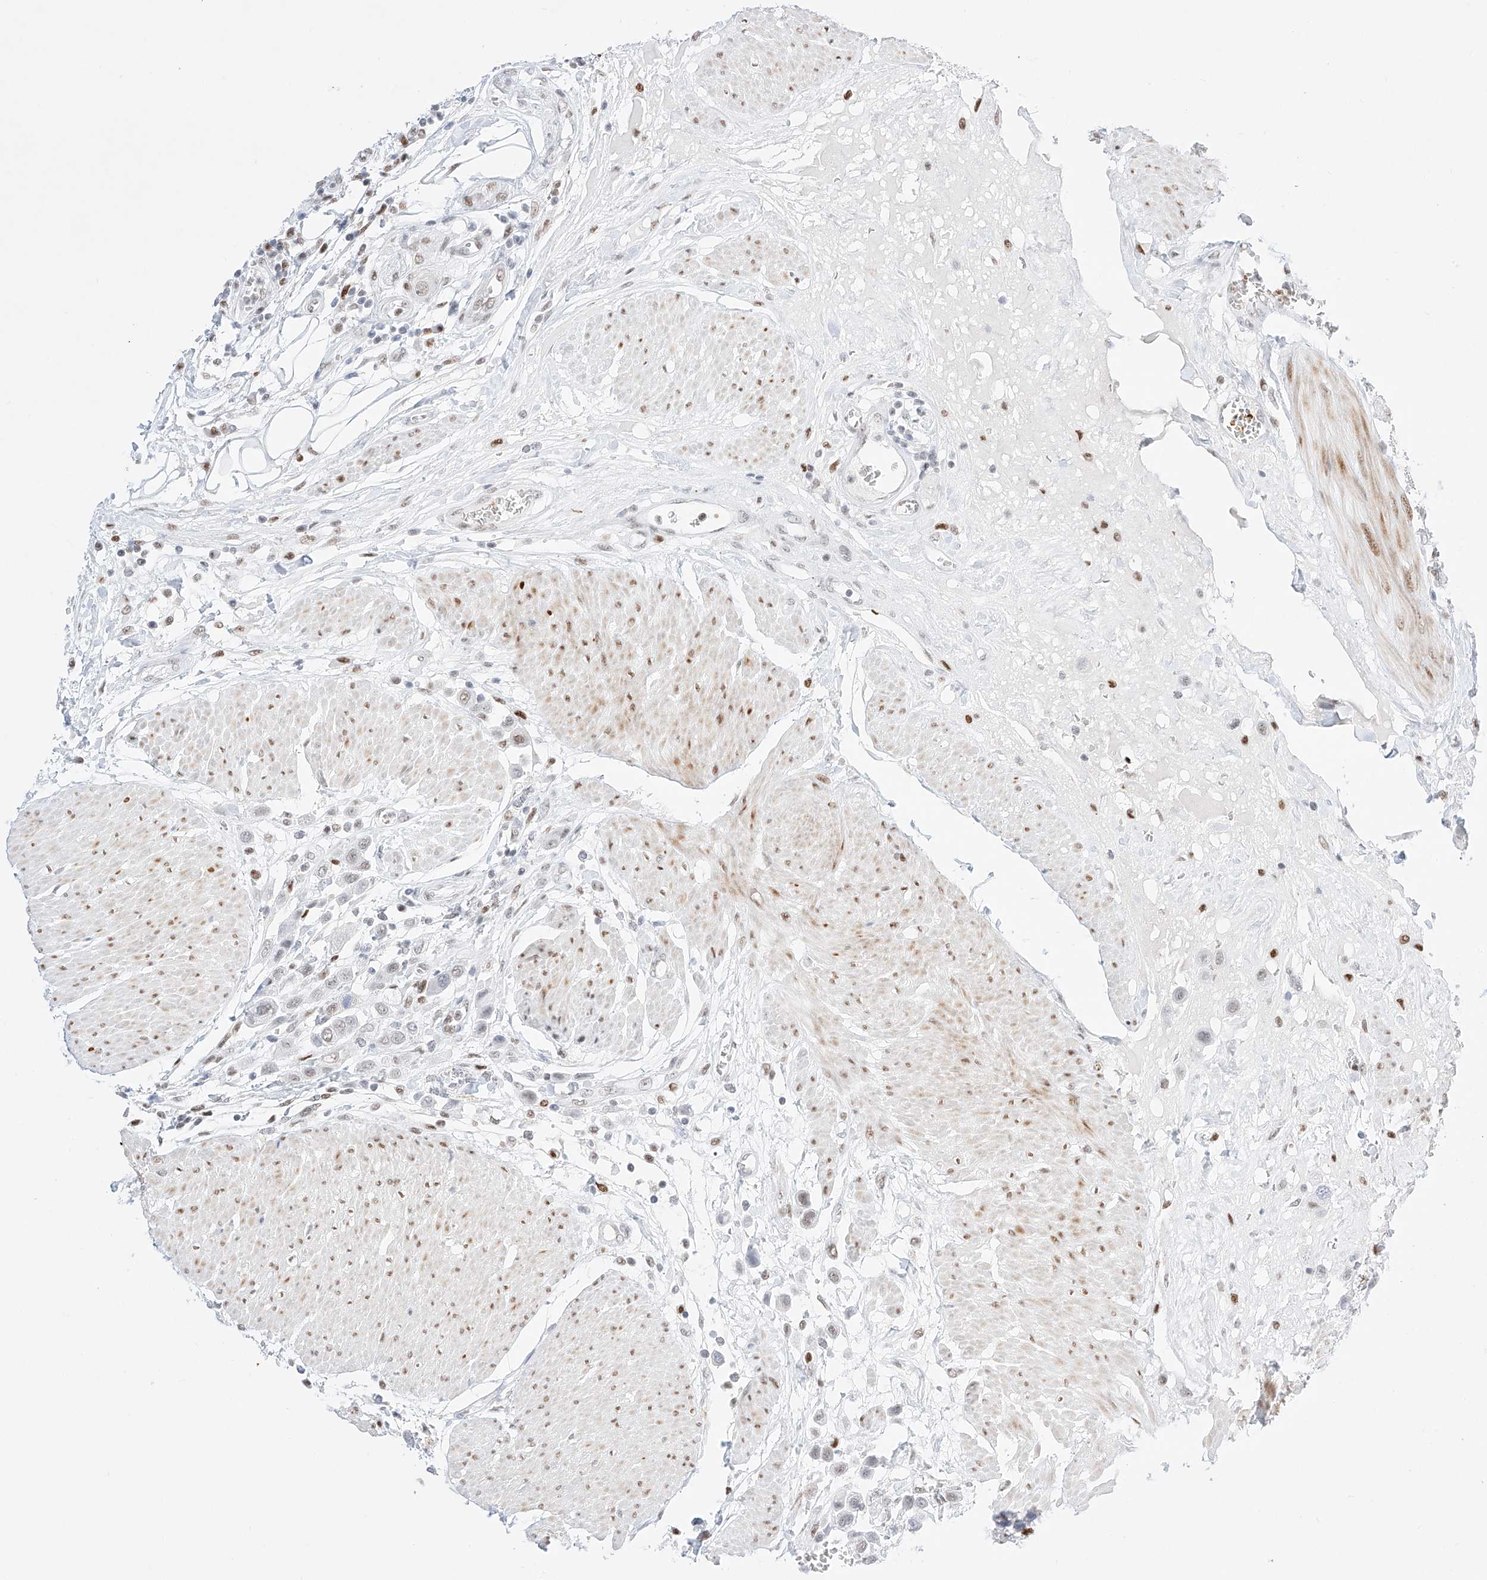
{"staining": {"intensity": "negative", "quantity": "none", "location": "none"}, "tissue": "urothelial cancer", "cell_type": "Tumor cells", "image_type": "cancer", "snomed": [{"axis": "morphology", "description": "Urothelial carcinoma, High grade"}, {"axis": "topography", "description": "Urinary bladder"}], "caption": "Immunohistochemistry (IHC) image of neoplastic tissue: human urothelial cancer stained with DAB displays no significant protein positivity in tumor cells.", "gene": "APIP", "patient": {"sex": "male", "age": 50}}